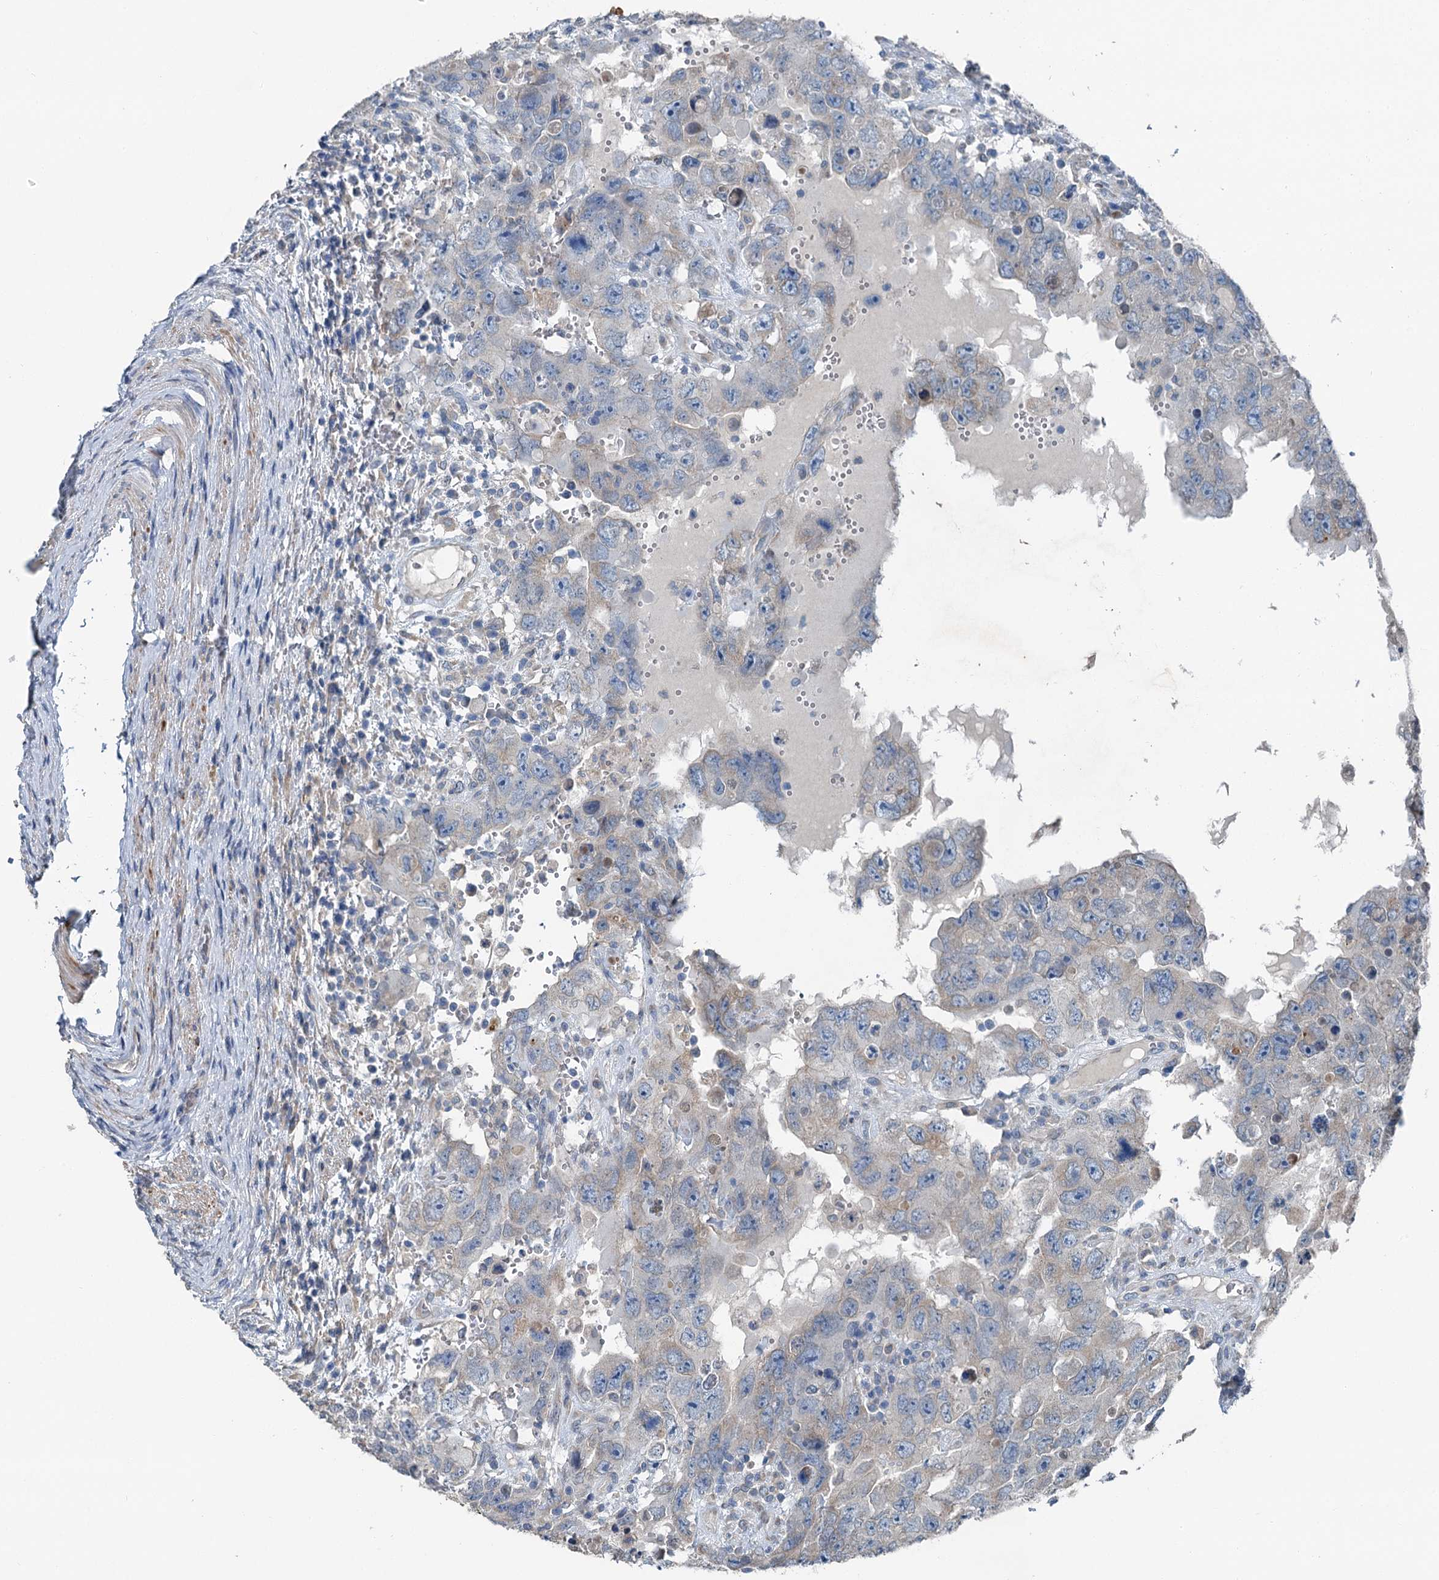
{"staining": {"intensity": "weak", "quantity": "25%-75%", "location": "cytoplasmic/membranous"}, "tissue": "testis cancer", "cell_type": "Tumor cells", "image_type": "cancer", "snomed": [{"axis": "morphology", "description": "Carcinoma, Embryonal, NOS"}, {"axis": "topography", "description": "Testis"}], "caption": "Protein expression analysis of human testis cancer (embryonal carcinoma) reveals weak cytoplasmic/membranous expression in approximately 25%-75% of tumor cells.", "gene": "C6orf120", "patient": {"sex": "male", "age": 26}}